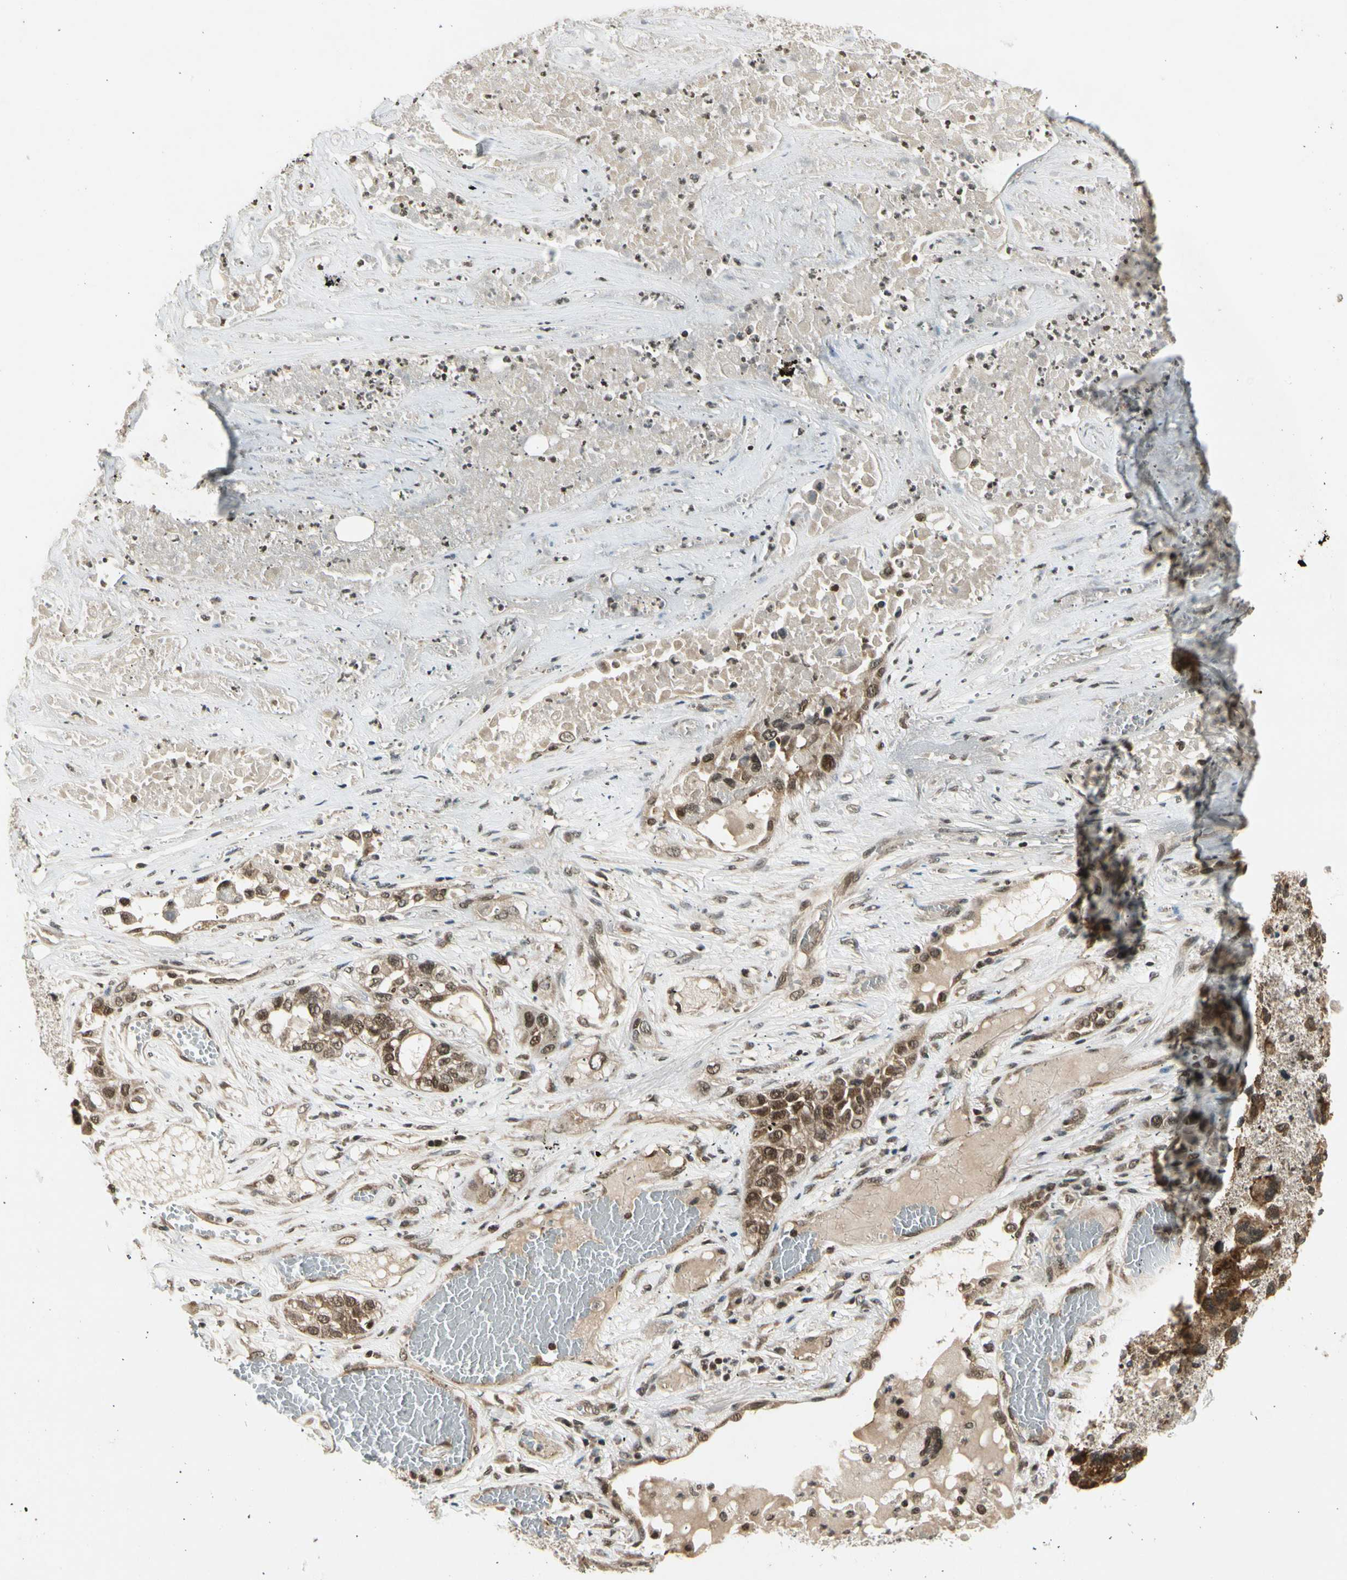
{"staining": {"intensity": "moderate", "quantity": "25%-75%", "location": "cytoplasmic/membranous,nuclear"}, "tissue": "lung cancer", "cell_type": "Tumor cells", "image_type": "cancer", "snomed": [{"axis": "morphology", "description": "Squamous cell carcinoma, NOS"}, {"axis": "topography", "description": "Lung"}], "caption": "This photomicrograph exhibits lung cancer (squamous cell carcinoma) stained with IHC to label a protein in brown. The cytoplasmic/membranous and nuclear of tumor cells show moderate positivity for the protein. Nuclei are counter-stained blue.", "gene": "SMN2", "patient": {"sex": "male", "age": 71}}